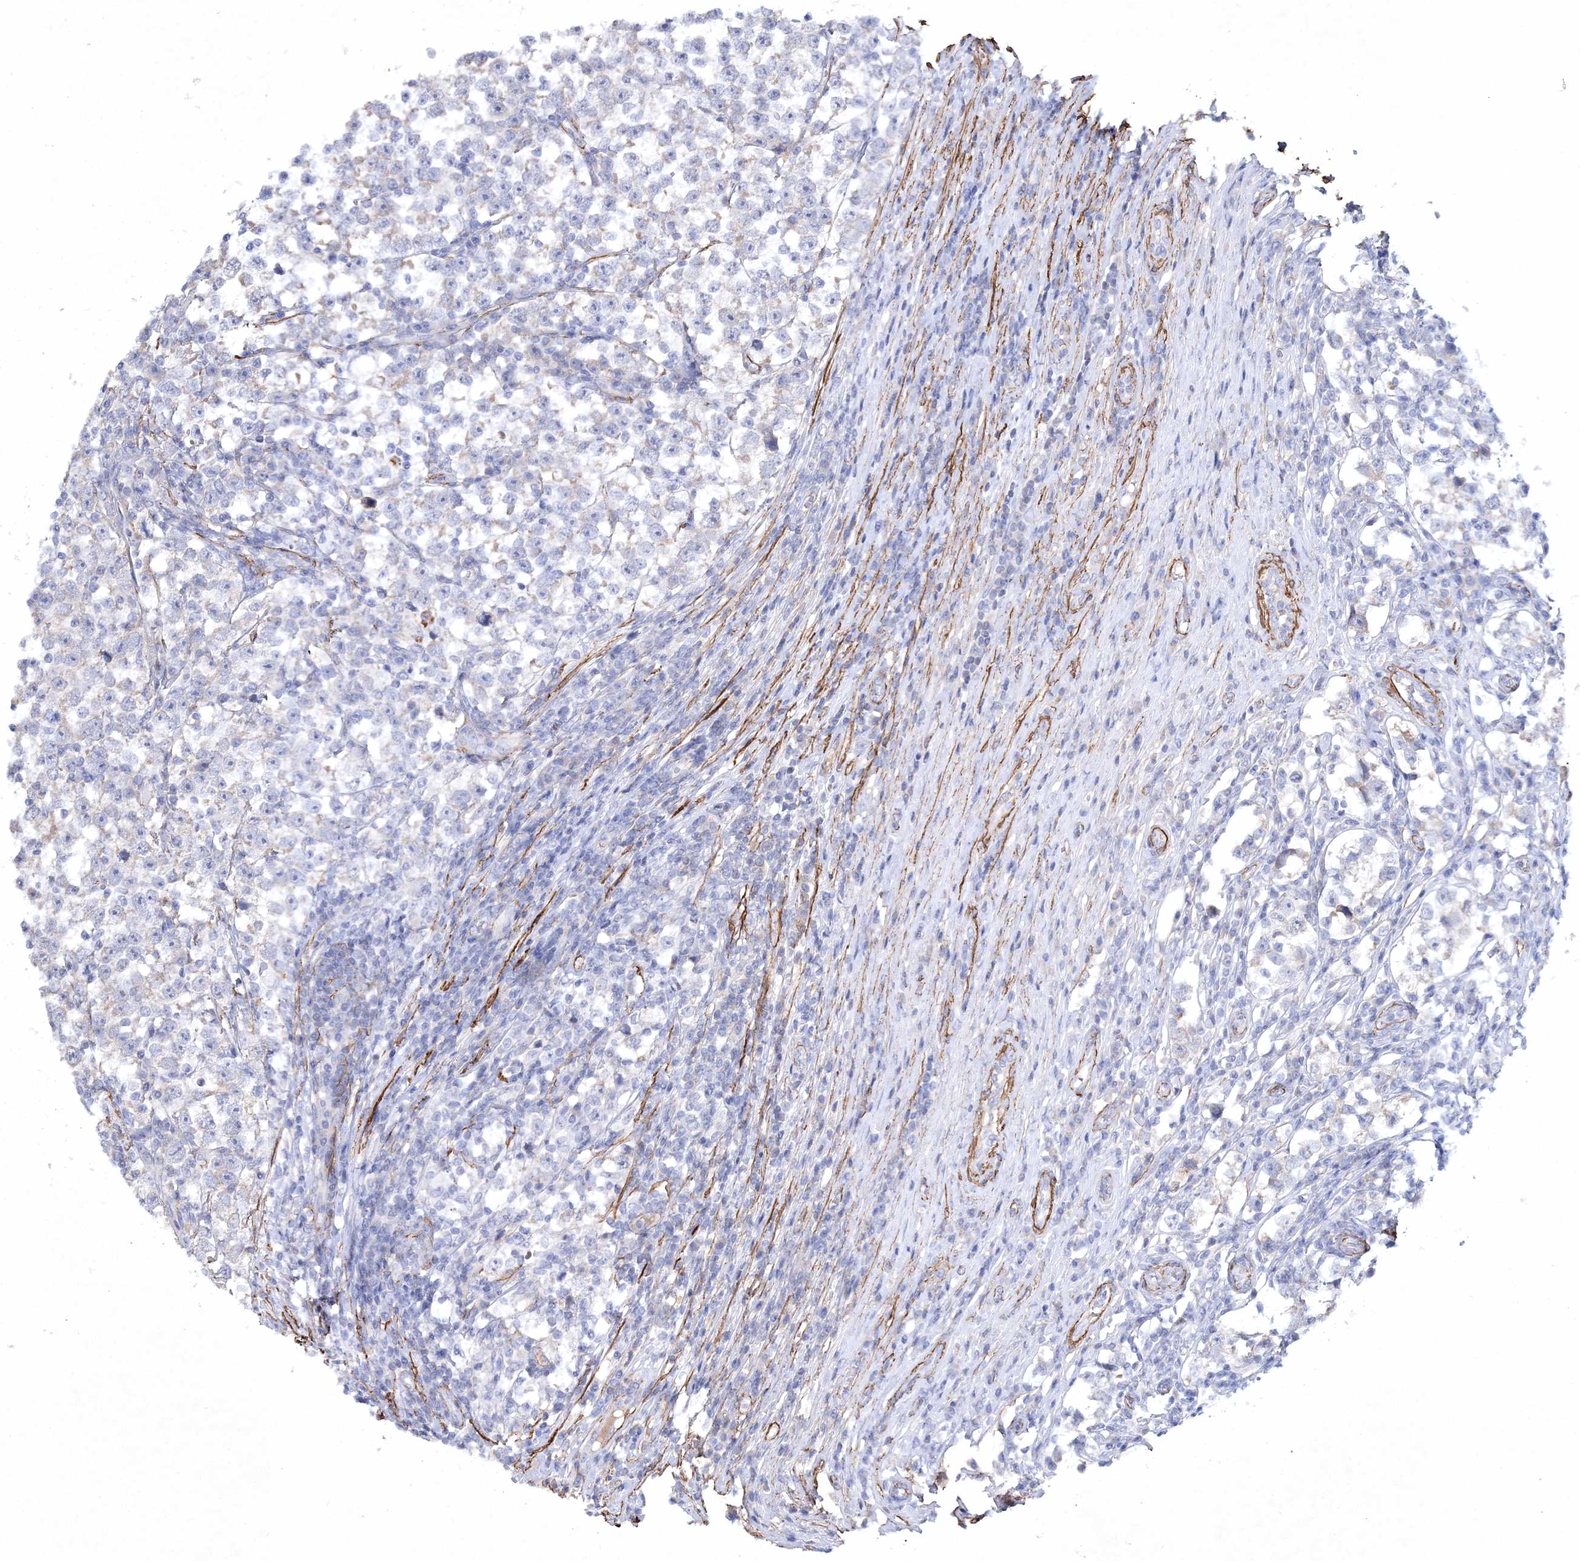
{"staining": {"intensity": "negative", "quantity": "none", "location": "none"}, "tissue": "testis cancer", "cell_type": "Tumor cells", "image_type": "cancer", "snomed": [{"axis": "morphology", "description": "Normal tissue, NOS"}, {"axis": "morphology", "description": "Seminoma, NOS"}, {"axis": "topography", "description": "Testis"}], "caption": "IHC image of neoplastic tissue: testis cancer (seminoma) stained with DAB reveals no significant protein expression in tumor cells.", "gene": "RTN2", "patient": {"sex": "male", "age": 43}}